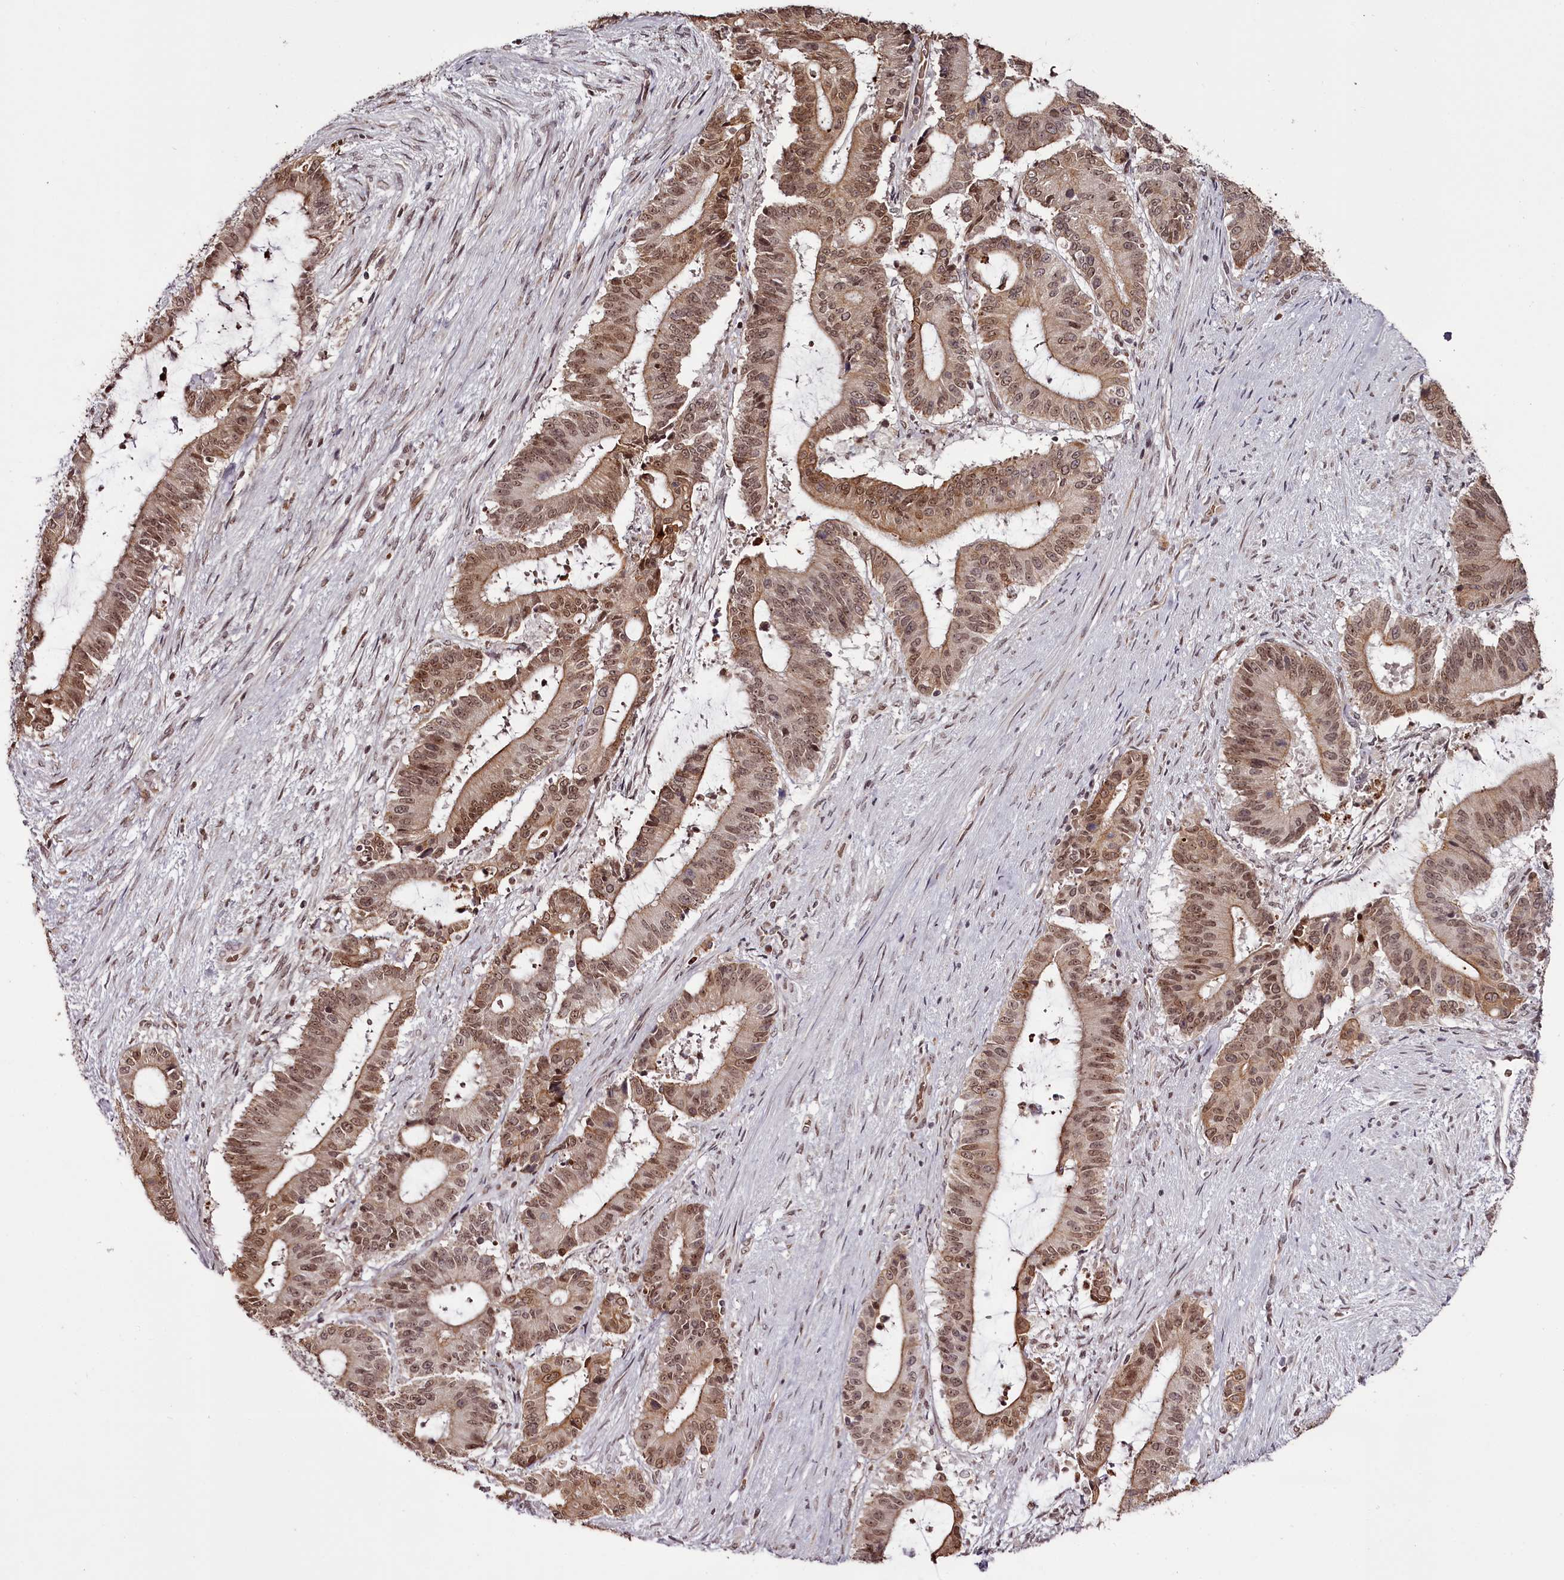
{"staining": {"intensity": "moderate", "quantity": ">75%", "location": "cytoplasmic/membranous,nuclear"}, "tissue": "liver cancer", "cell_type": "Tumor cells", "image_type": "cancer", "snomed": [{"axis": "morphology", "description": "Normal tissue, NOS"}, {"axis": "morphology", "description": "Cholangiocarcinoma"}, {"axis": "topography", "description": "Liver"}, {"axis": "topography", "description": "Peripheral nerve tissue"}], "caption": "Liver cholangiocarcinoma stained for a protein demonstrates moderate cytoplasmic/membranous and nuclear positivity in tumor cells. (Stains: DAB (3,3'-diaminobenzidine) in brown, nuclei in blue, Microscopy: brightfield microscopy at high magnification).", "gene": "THYN1", "patient": {"sex": "female", "age": 73}}